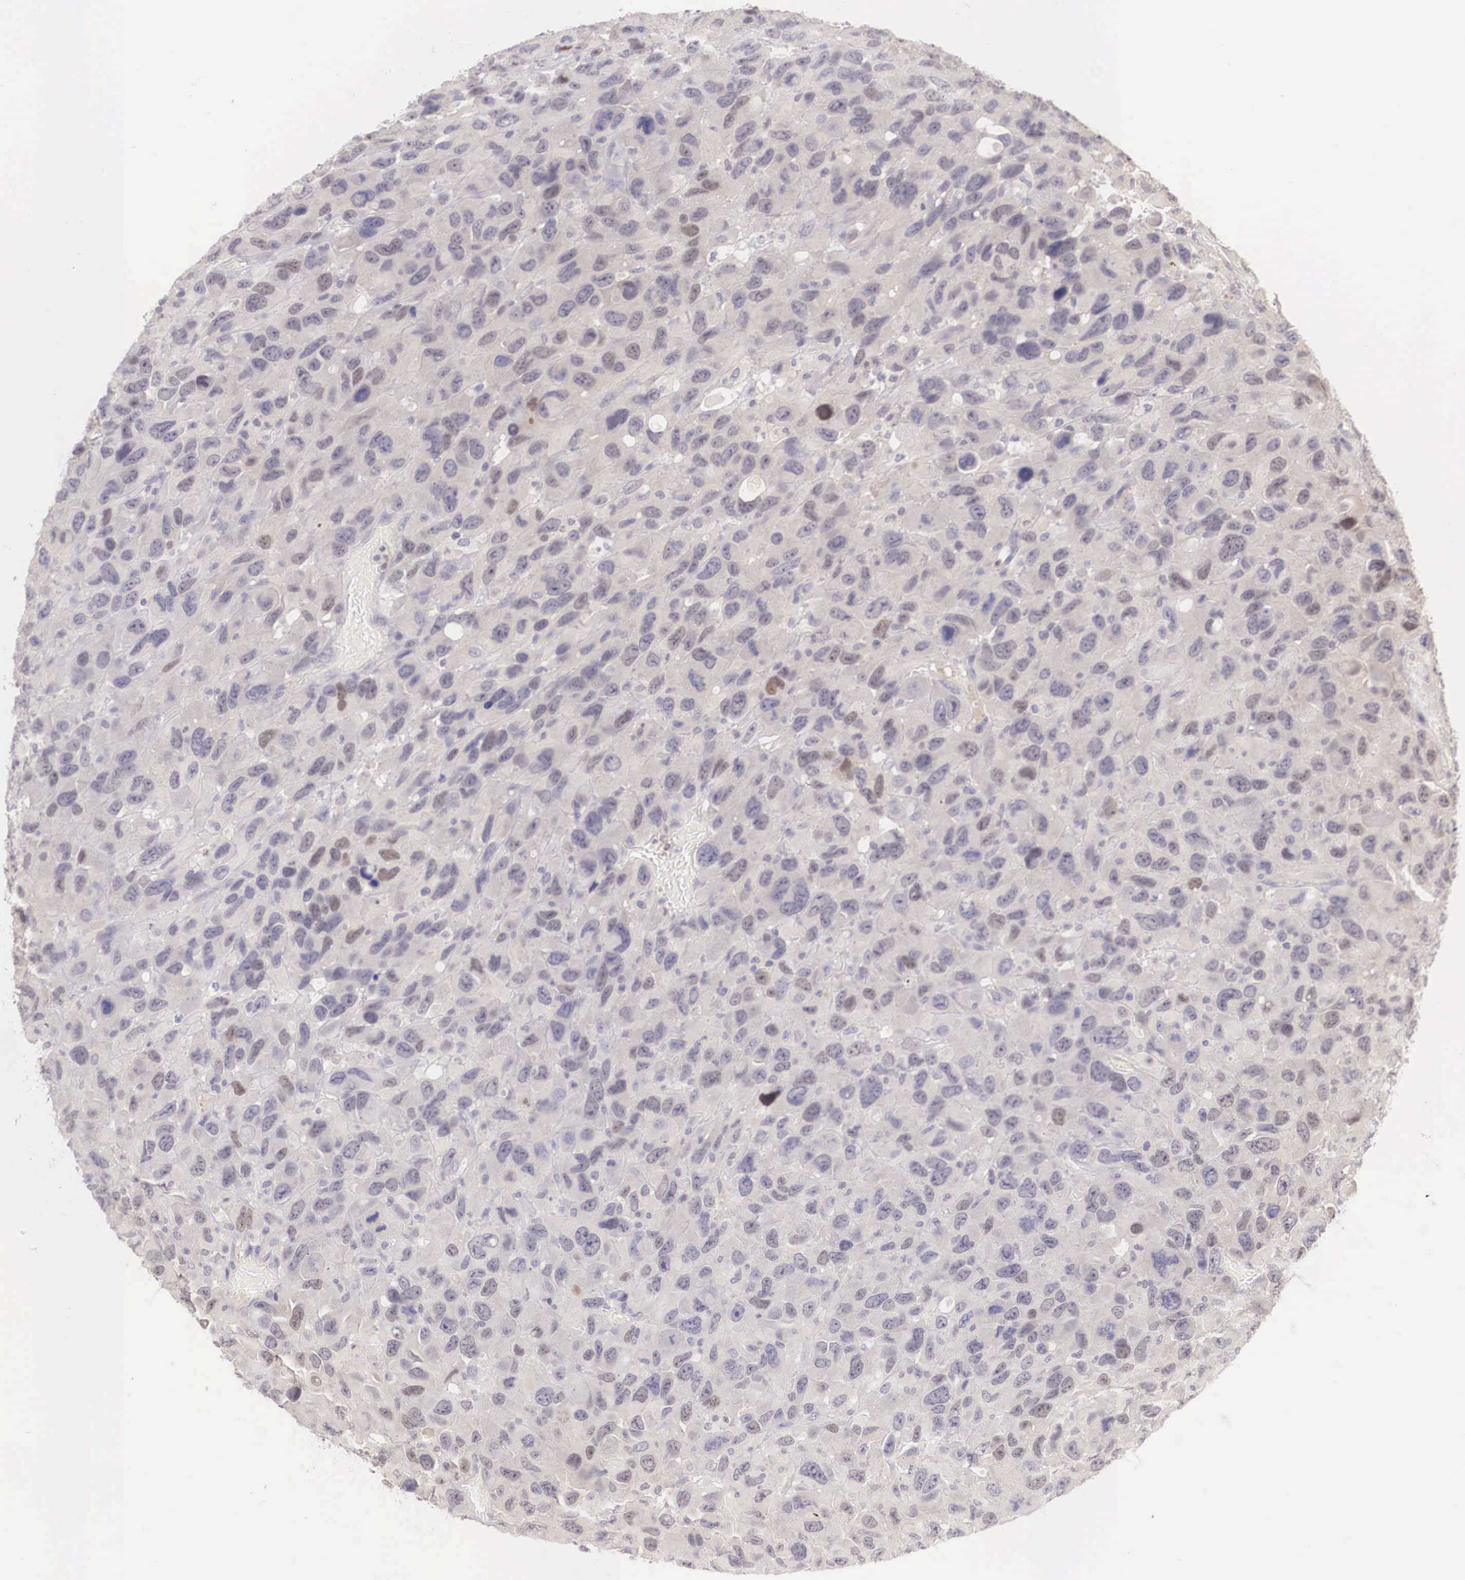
{"staining": {"intensity": "negative", "quantity": "none", "location": "none"}, "tissue": "renal cancer", "cell_type": "Tumor cells", "image_type": "cancer", "snomed": [{"axis": "morphology", "description": "Adenocarcinoma, NOS"}, {"axis": "topography", "description": "Kidney"}], "caption": "A histopathology image of renal cancer stained for a protein reveals no brown staining in tumor cells. (Stains: DAB (3,3'-diaminobenzidine) immunohistochemistry (IHC) with hematoxylin counter stain, Microscopy: brightfield microscopy at high magnification).", "gene": "BCL6", "patient": {"sex": "male", "age": 79}}